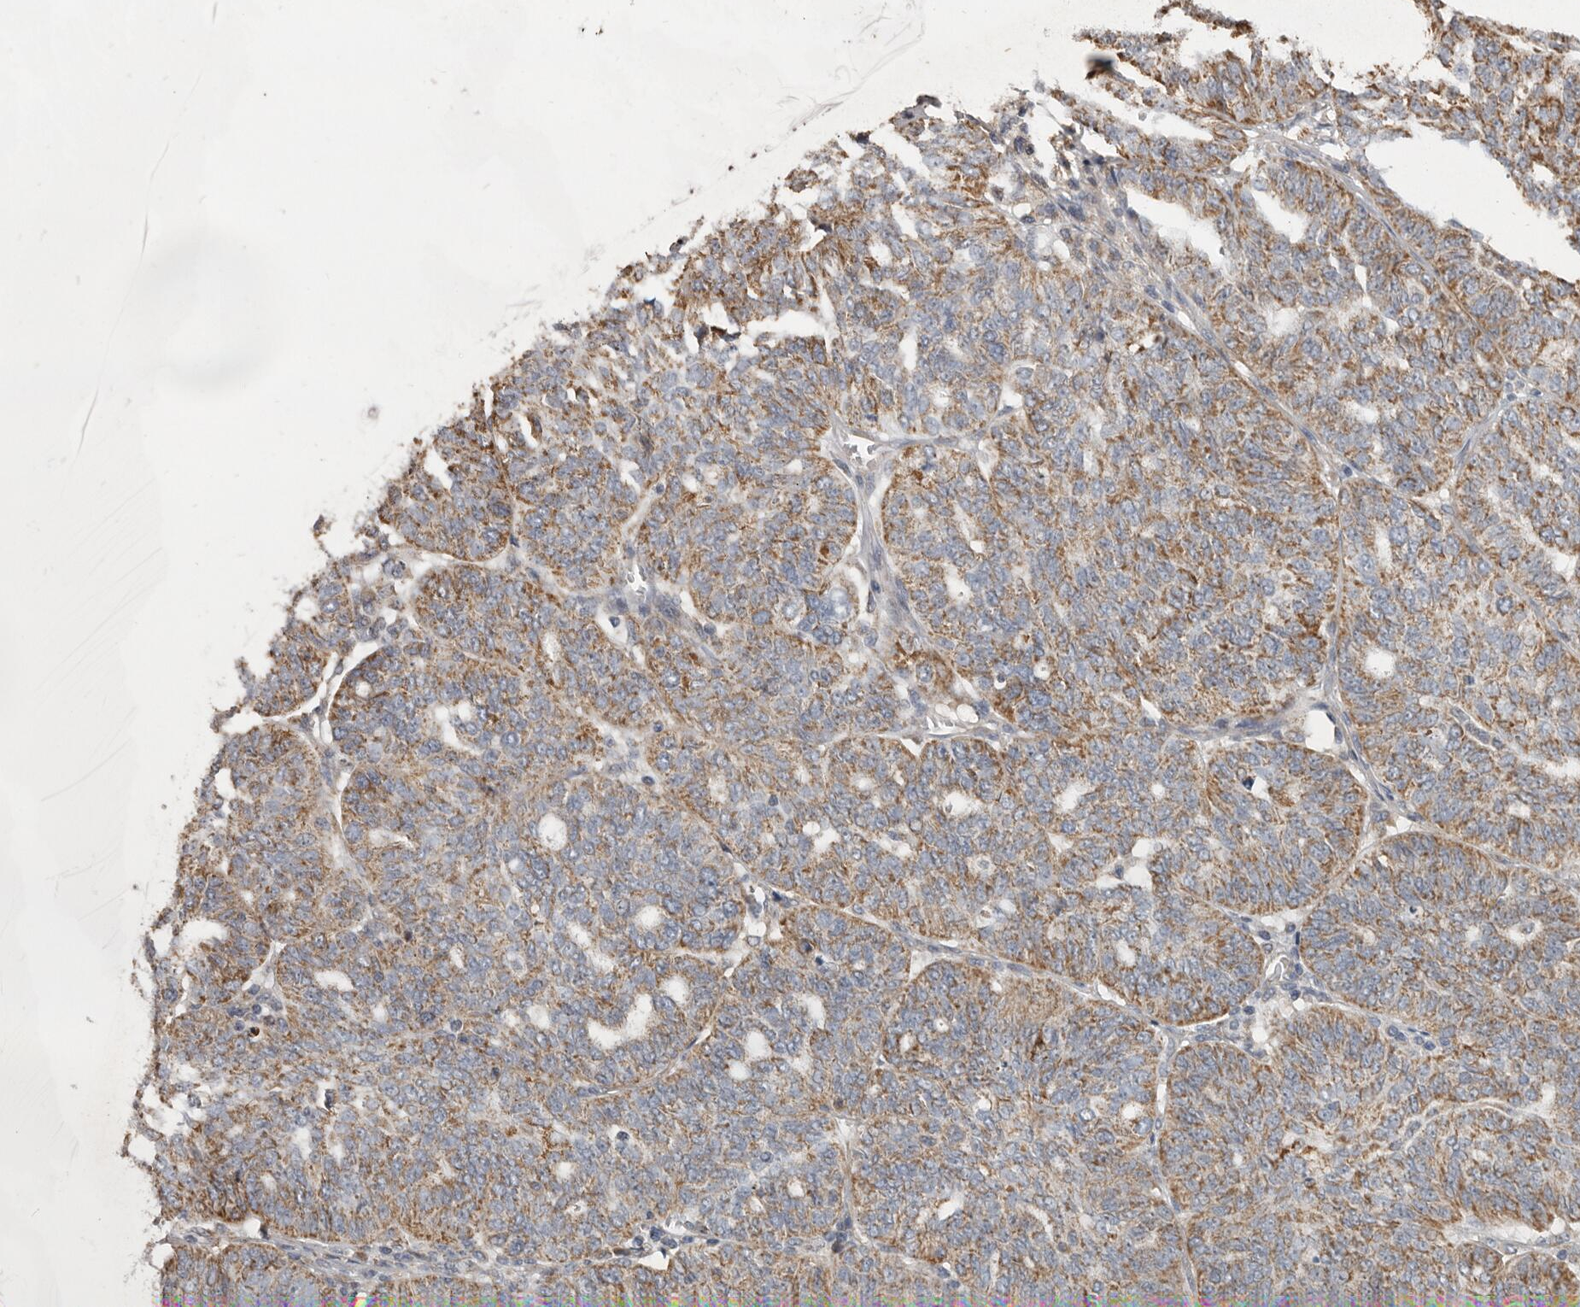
{"staining": {"intensity": "moderate", "quantity": ">75%", "location": "cytoplasmic/membranous"}, "tissue": "ovarian cancer", "cell_type": "Tumor cells", "image_type": "cancer", "snomed": [{"axis": "morphology", "description": "Cystadenocarcinoma, serous, NOS"}, {"axis": "topography", "description": "Ovary"}], "caption": "Ovarian cancer (serous cystadenocarcinoma) tissue reveals moderate cytoplasmic/membranous positivity in approximately >75% of tumor cells (Stains: DAB in brown, nuclei in blue, Microscopy: brightfield microscopy at high magnification).", "gene": "KIF26B", "patient": {"sex": "female", "age": 59}}